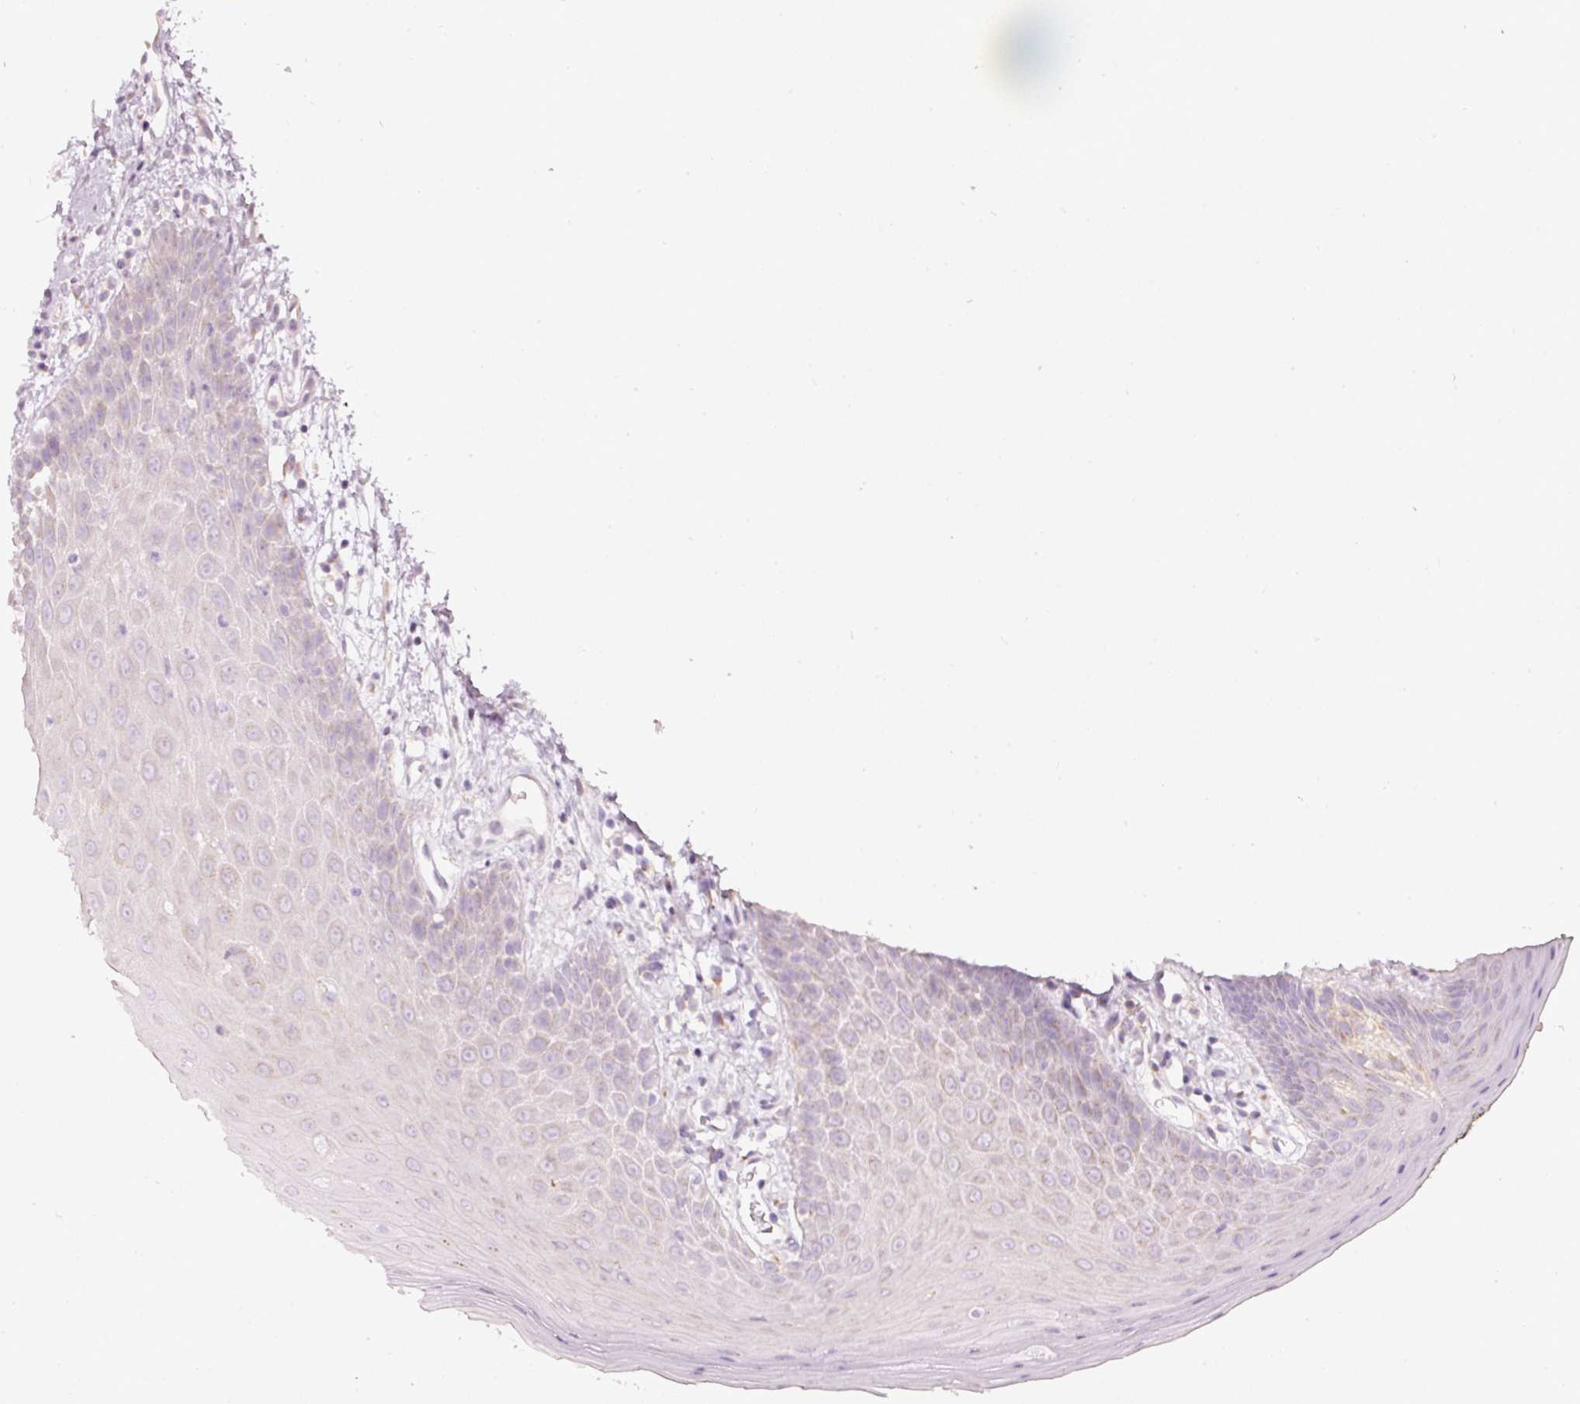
{"staining": {"intensity": "moderate", "quantity": "<25%", "location": "cytoplasmic/membranous"}, "tissue": "oral mucosa", "cell_type": "Squamous epithelial cells", "image_type": "normal", "snomed": [{"axis": "morphology", "description": "Normal tissue, NOS"}, {"axis": "topography", "description": "Oral tissue"}, {"axis": "topography", "description": "Tounge, NOS"}], "caption": "An immunohistochemistry (IHC) histopathology image of benign tissue is shown. Protein staining in brown highlights moderate cytoplasmic/membranous positivity in oral mucosa within squamous epithelial cells.", "gene": "PDXDC1", "patient": {"sex": "female", "age": 59}}